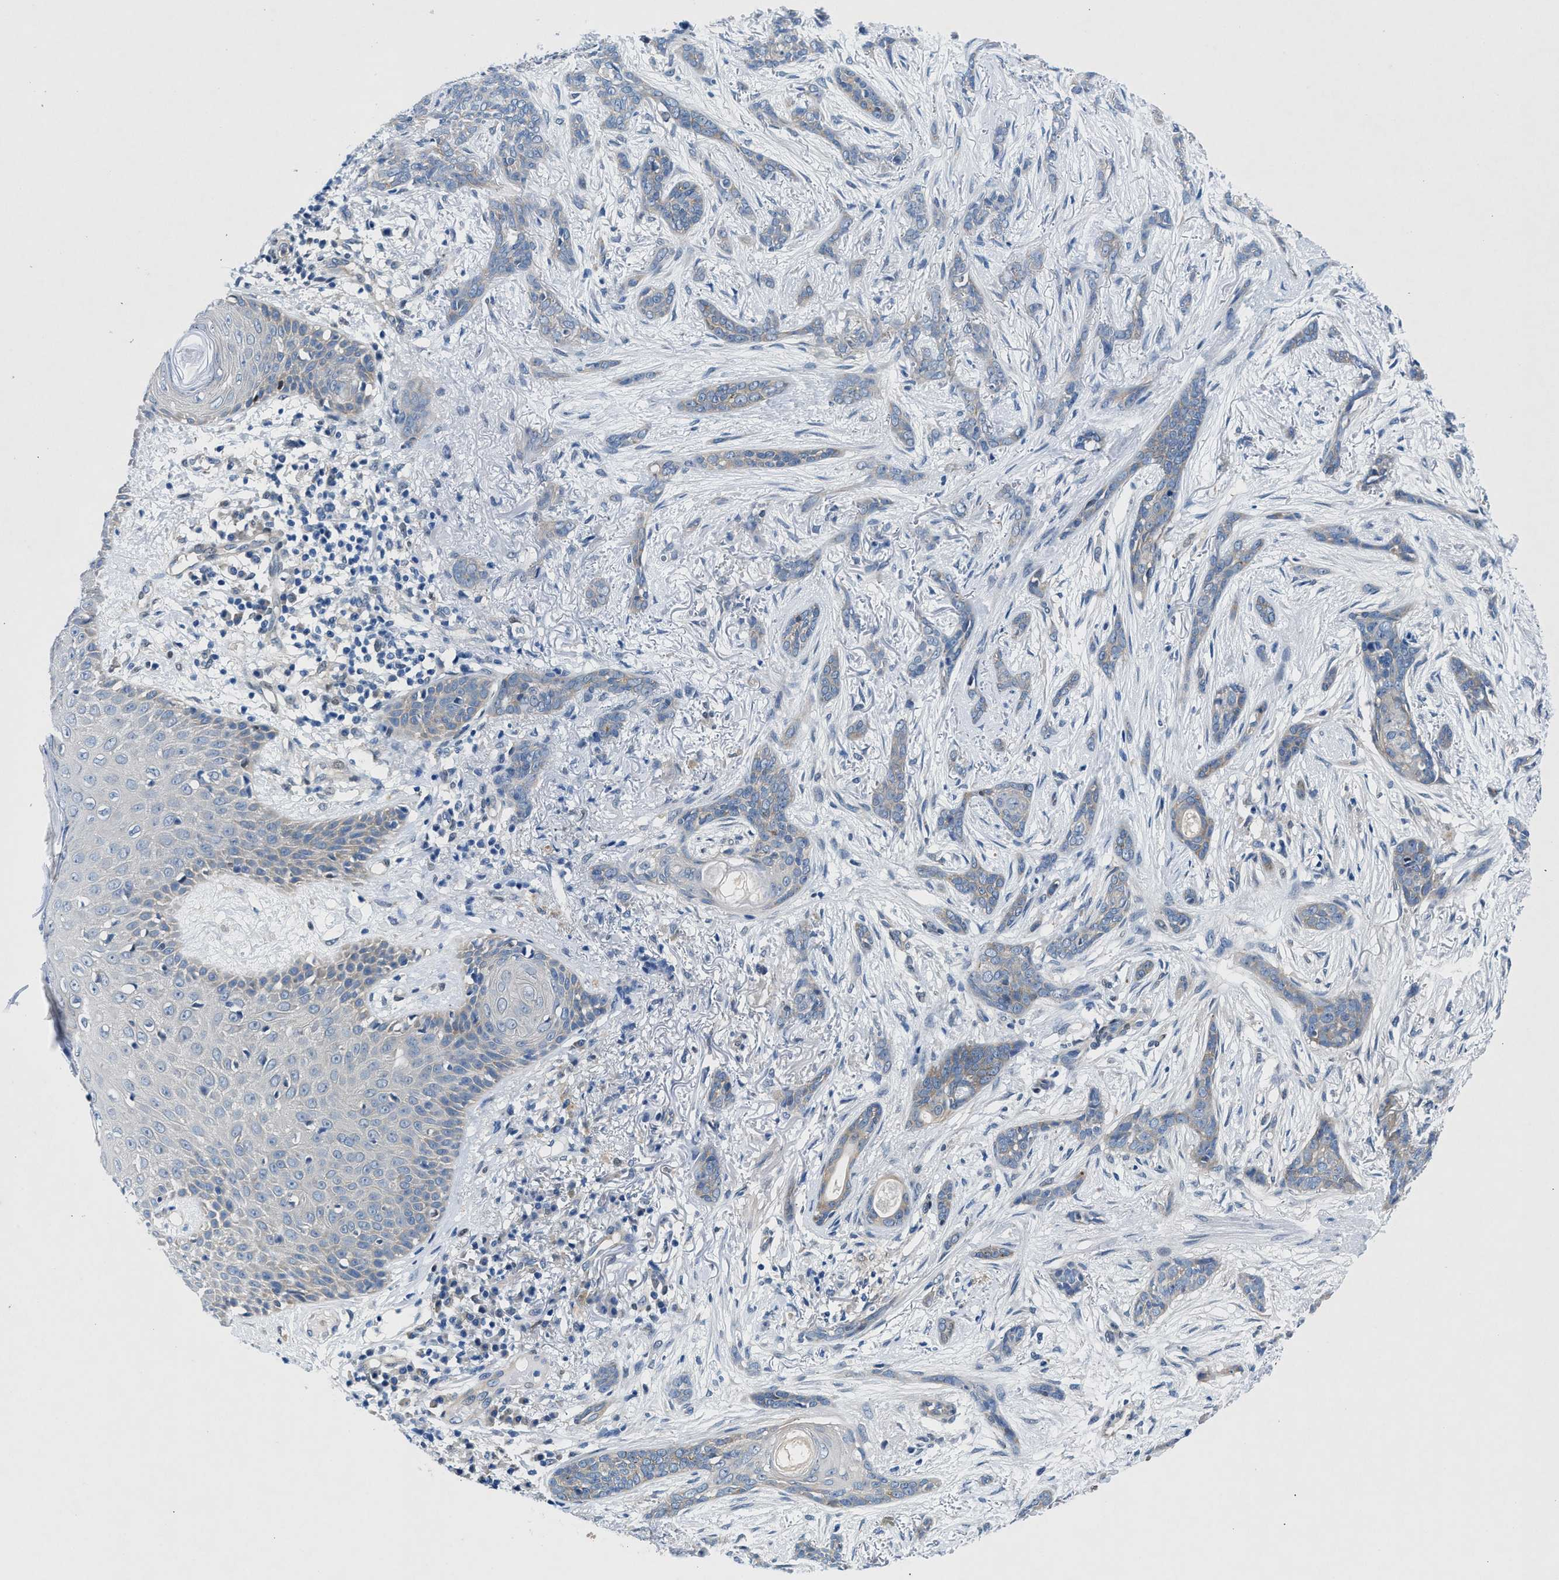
{"staining": {"intensity": "negative", "quantity": "none", "location": "none"}, "tissue": "skin cancer", "cell_type": "Tumor cells", "image_type": "cancer", "snomed": [{"axis": "morphology", "description": "Basal cell carcinoma"}, {"axis": "morphology", "description": "Adnexal tumor, benign"}, {"axis": "topography", "description": "Skin"}], "caption": "Histopathology image shows no significant protein staining in tumor cells of skin cancer.", "gene": "COPS2", "patient": {"sex": "female", "age": 42}}